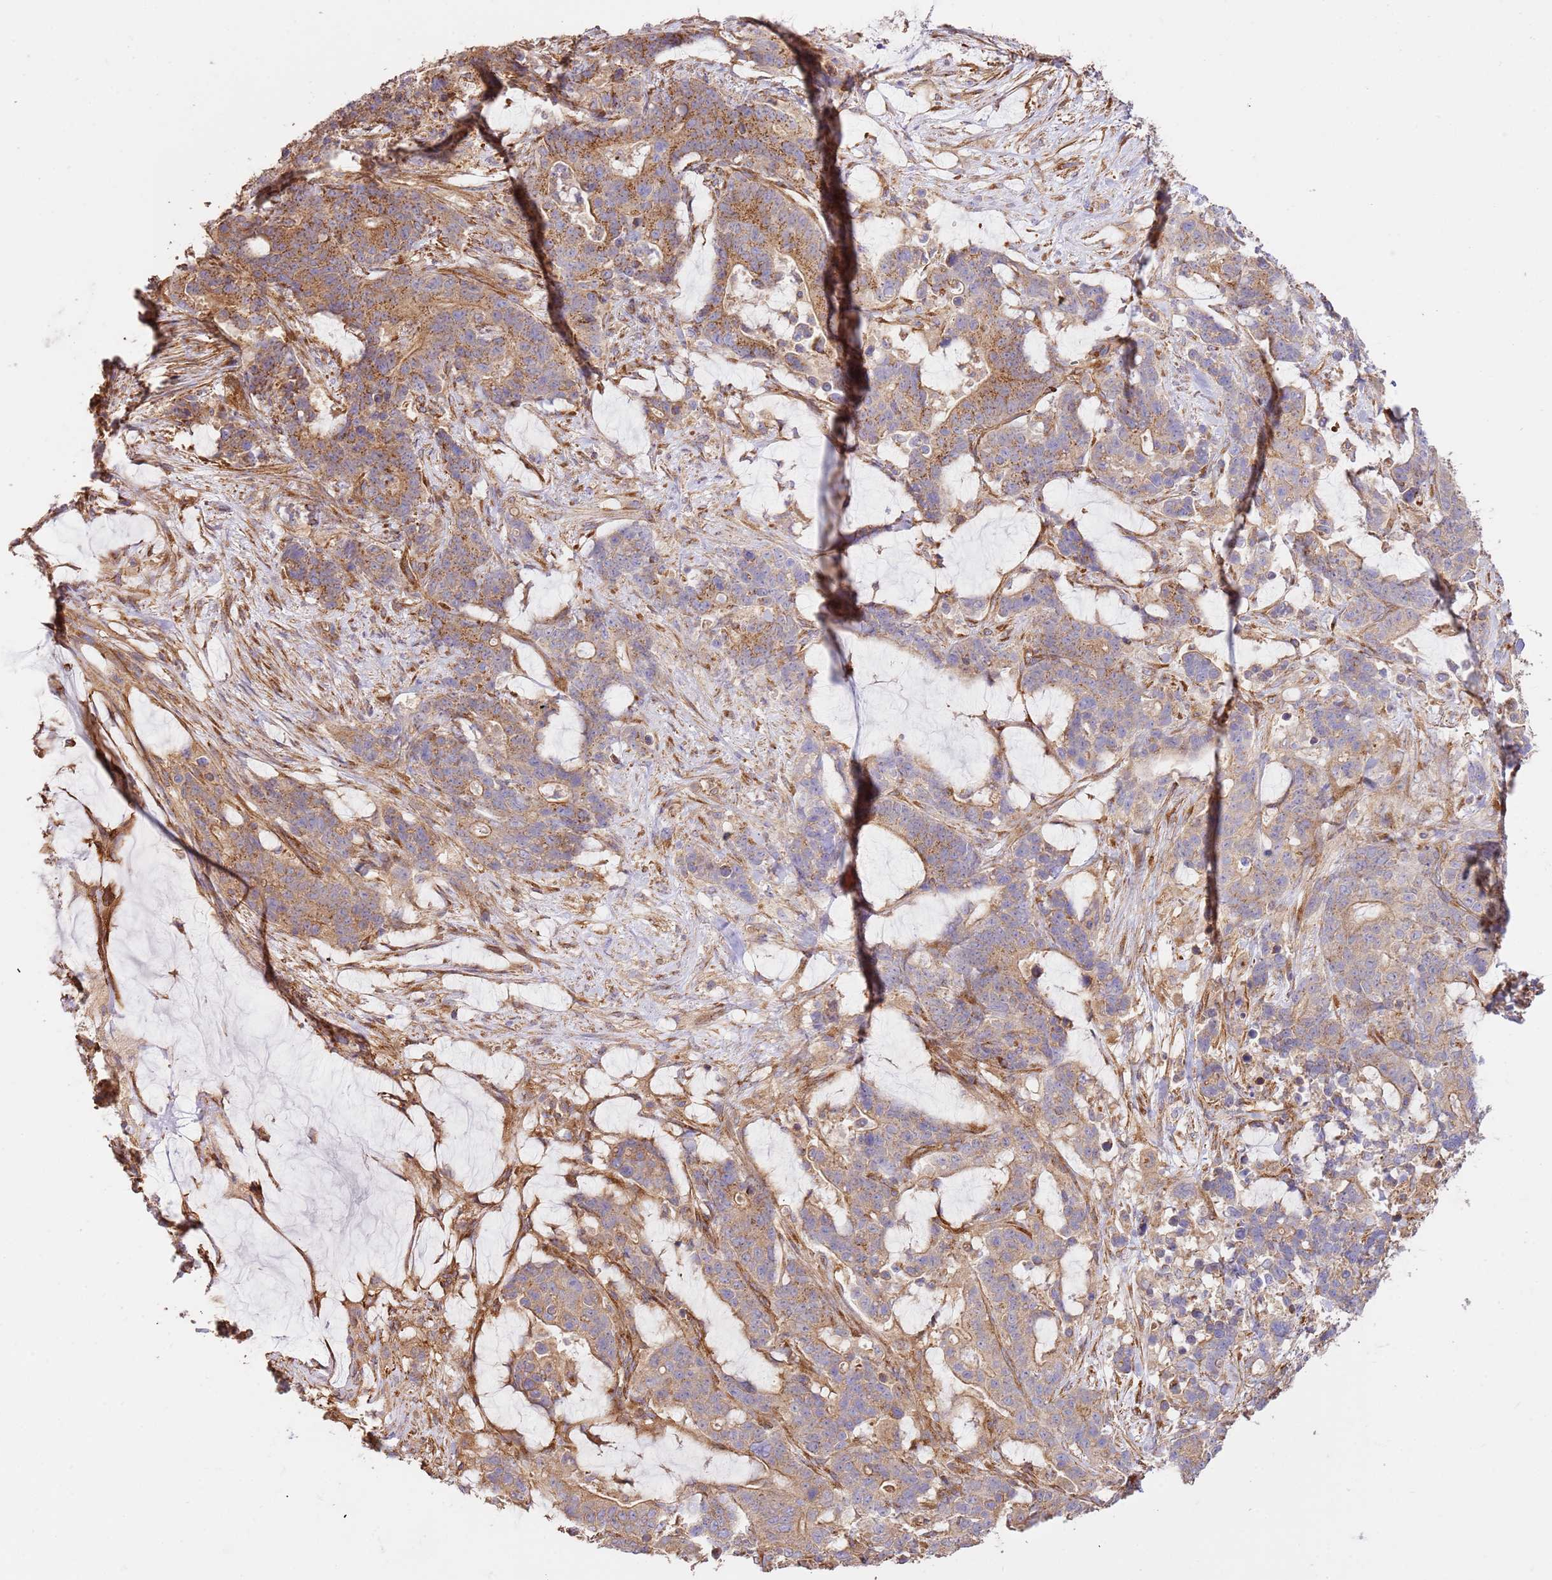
{"staining": {"intensity": "moderate", "quantity": "25%-75%", "location": "cytoplasmic/membranous"}, "tissue": "stomach cancer", "cell_type": "Tumor cells", "image_type": "cancer", "snomed": [{"axis": "morphology", "description": "Normal tissue, NOS"}, {"axis": "morphology", "description": "Adenocarcinoma, NOS"}, {"axis": "topography", "description": "Stomach"}], "caption": "Immunohistochemistry (DAB) staining of adenocarcinoma (stomach) exhibits moderate cytoplasmic/membranous protein staining in about 25%-75% of tumor cells.", "gene": "ZBTB39", "patient": {"sex": "female", "age": 64}}